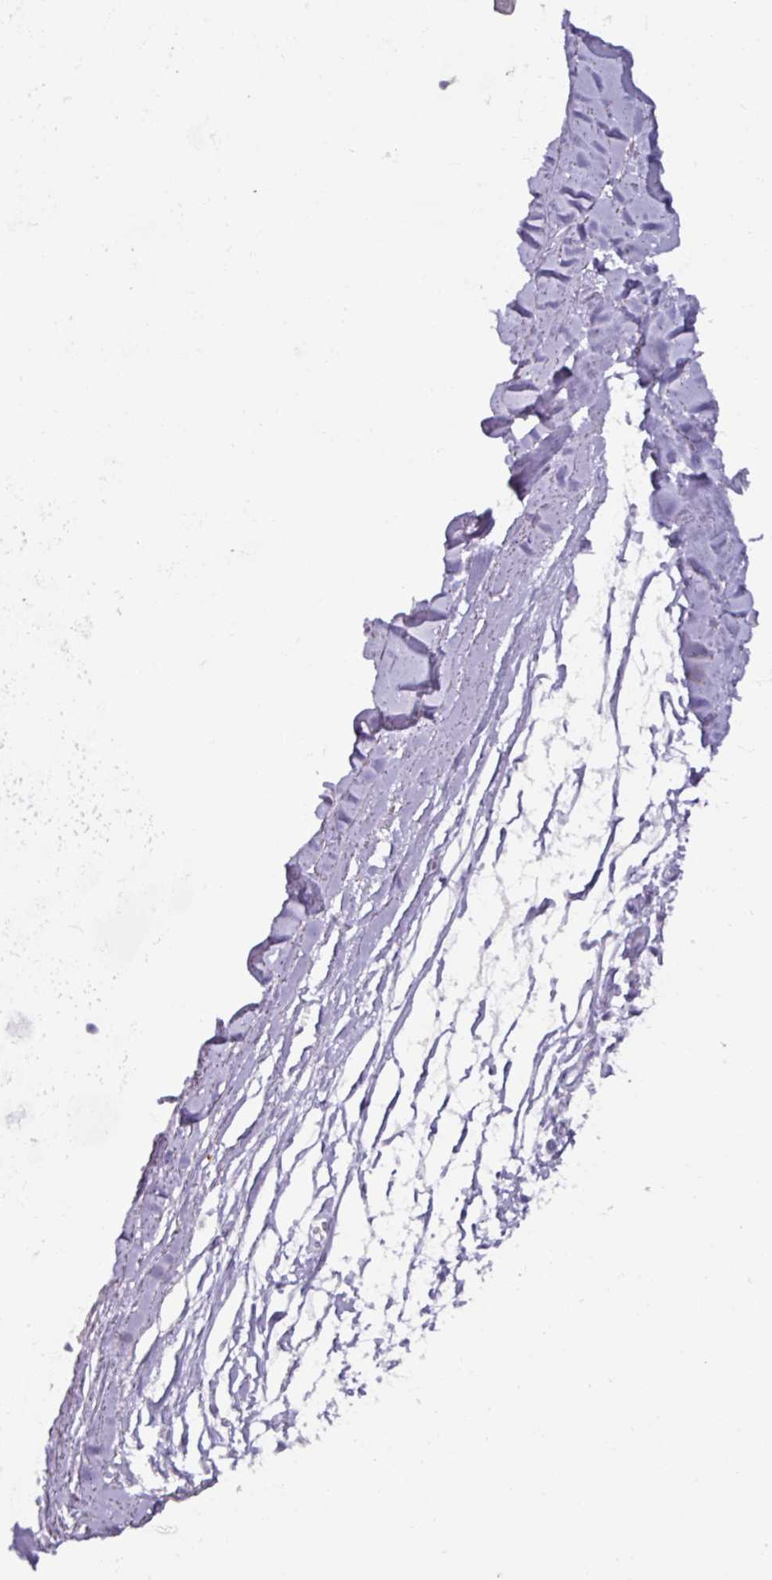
{"staining": {"intensity": "negative", "quantity": "none", "location": "none"}, "tissue": "adipose tissue", "cell_type": "Adipocytes", "image_type": "normal", "snomed": [{"axis": "morphology", "description": "Normal tissue, NOS"}, {"axis": "topography", "description": "Cartilage tissue"}, {"axis": "topography", "description": "Bronchus"}], "caption": "A high-resolution micrograph shows immunohistochemistry staining of normal adipose tissue, which shows no significant positivity in adipocytes. (Stains: DAB (3,3'-diaminobenzidine) immunohistochemistry (IHC) with hematoxylin counter stain, Microscopy: brightfield microscopy at high magnification).", "gene": "ATAD2", "patient": {"sex": "female", "age": 72}}